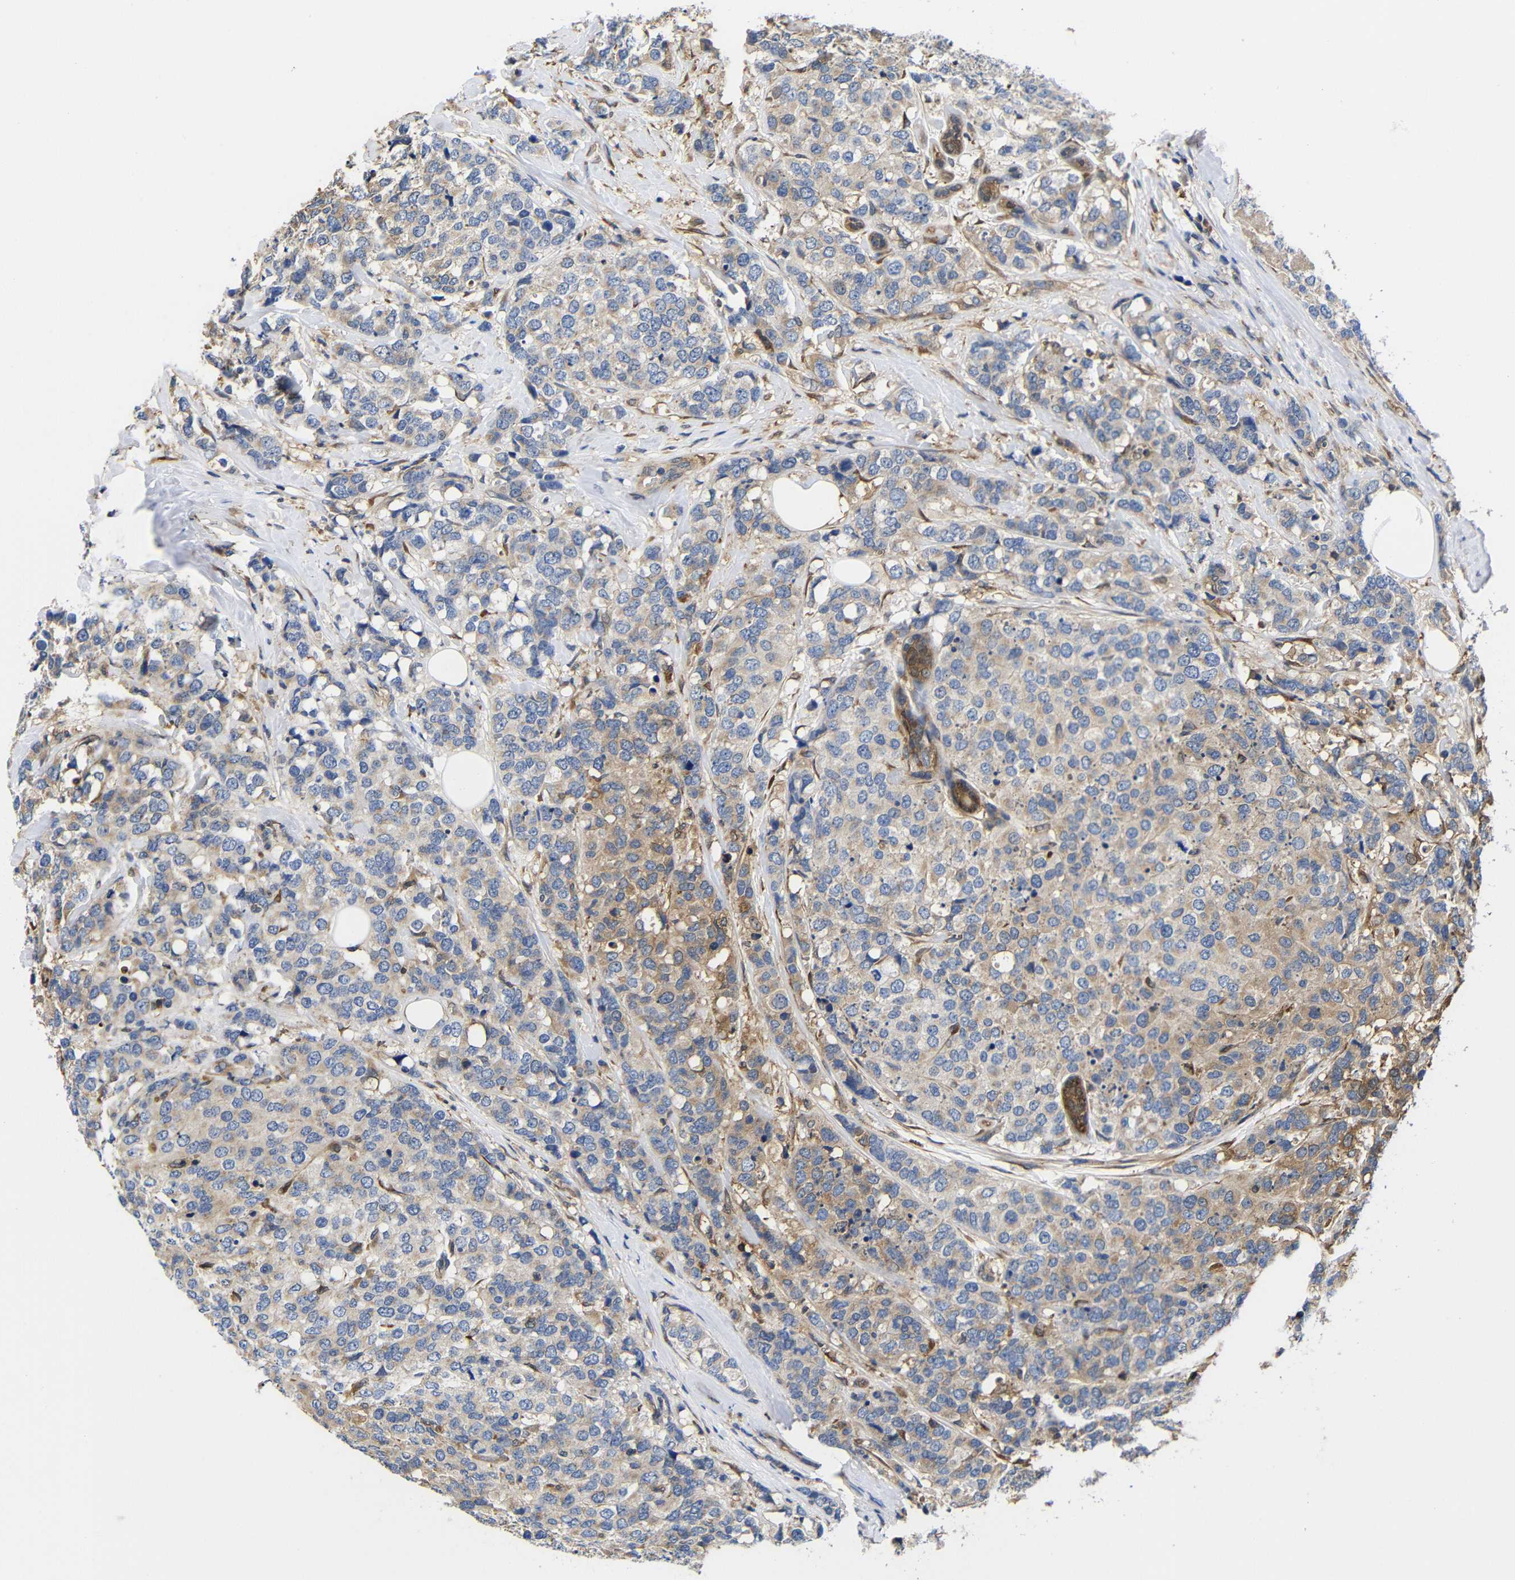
{"staining": {"intensity": "weak", "quantity": ">75%", "location": "cytoplasmic/membranous"}, "tissue": "breast cancer", "cell_type": "Tumor cells", "image_type": "cancer", "snomed": [{"axis": "morphology", "description": "Lobular carcinoma"}, {"axis": "topography", "description": "Breast"}], "caption": "A high-resolution histopathology image shows IHC staining of breast cancer (lobular carcinoma), which demonstrates weak cytoplasmic/membranous positivity in about >75% of tumor cells.", "gene": "LRRCC1", "patient": {"sex": "female", "age": 59}}